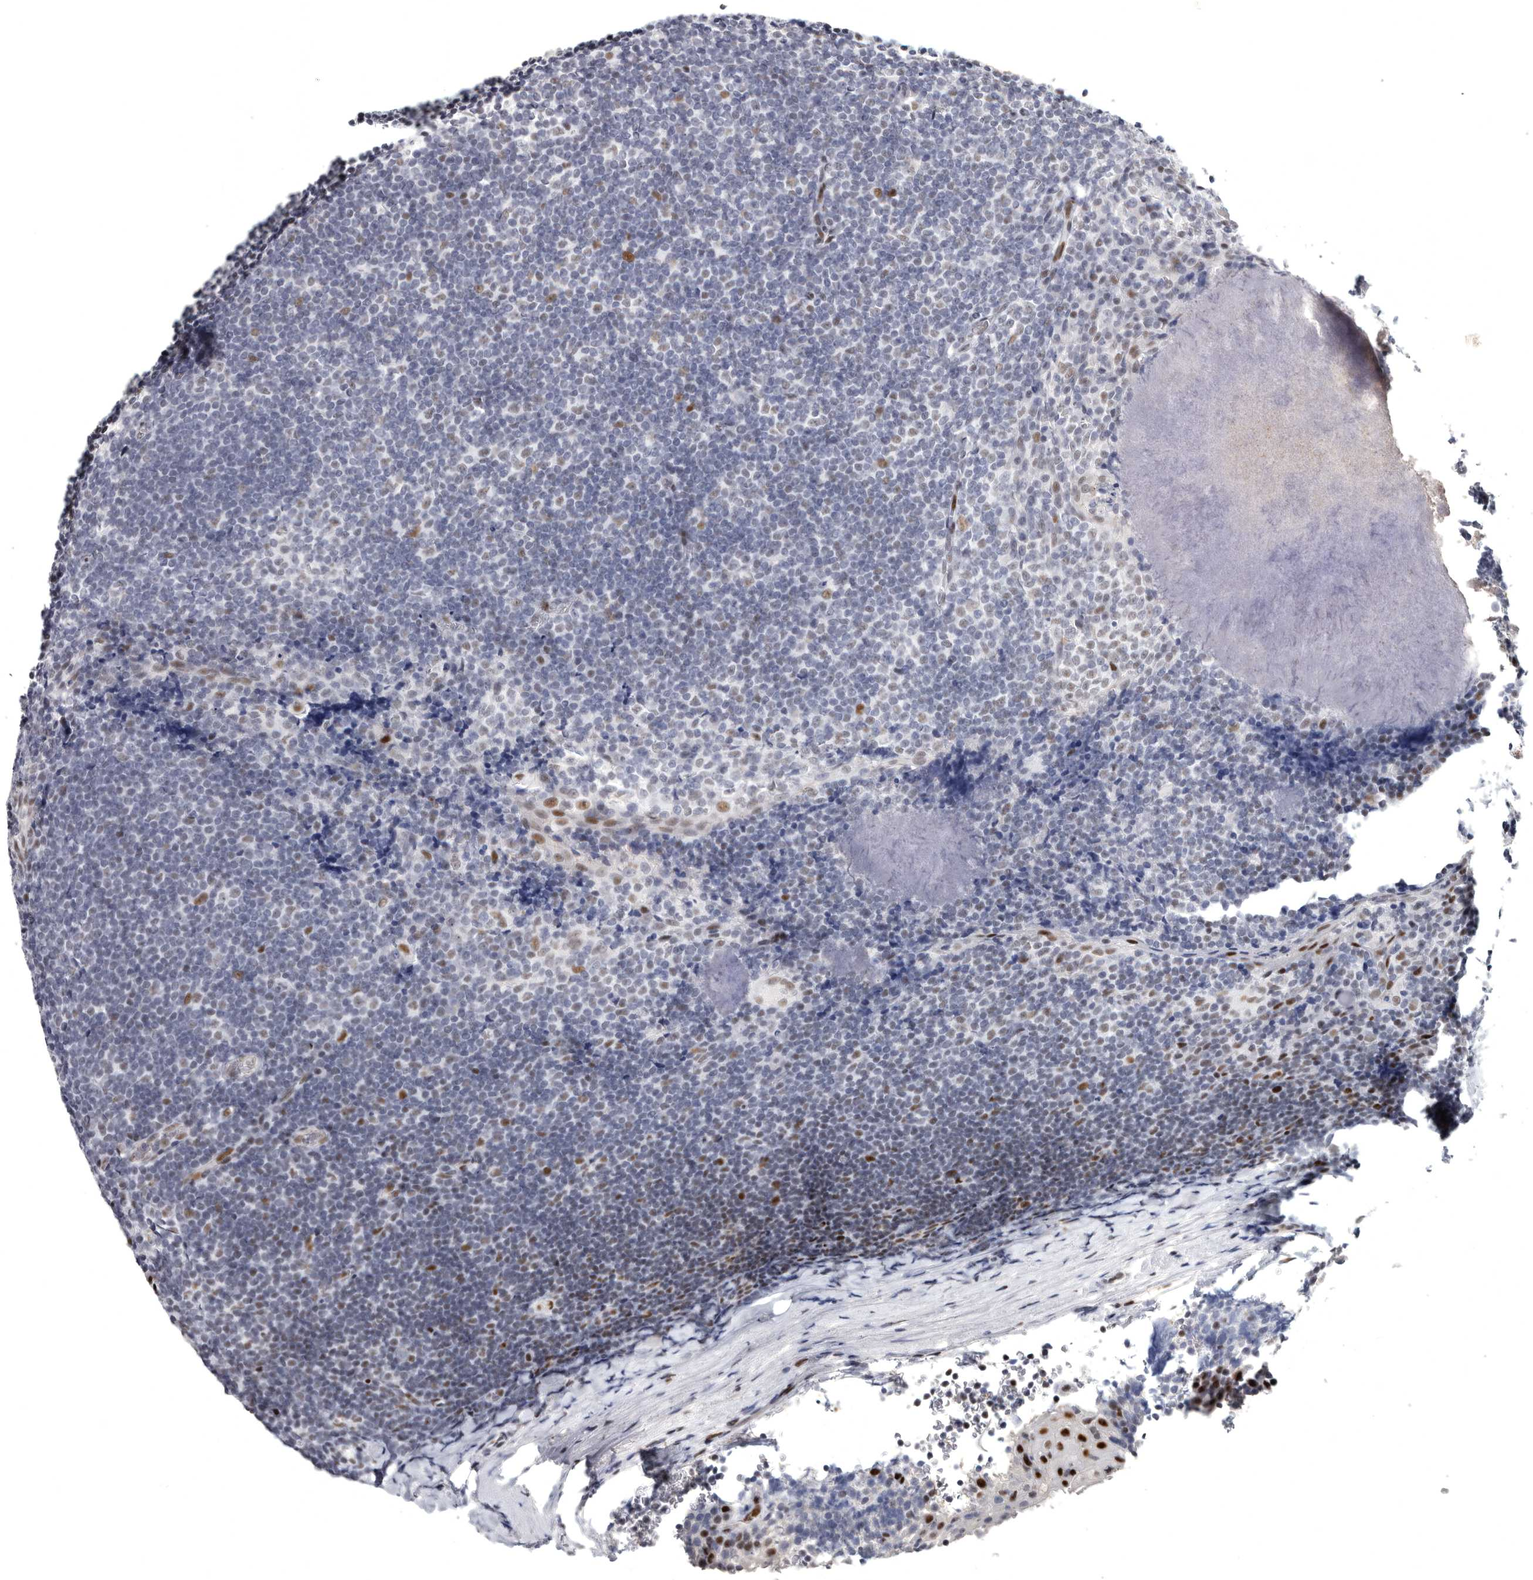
{"staining": {"intensity": "negative", "quantity": "none", "location": "none"}, "tissue": "tonsil", "cell_type": "Germinal center cells", "image_type": "normal", "snomed": [{"axis": "morphology", "description": "Normal tissue, NOS"}, {"axis": "topography", "description": "Tonsil"}], "caption": "The image exhibits no significant staining in germinal center cells of tonsil.", "gene": "WRAP73", "patient": {"sex": "male", "age": 37}}